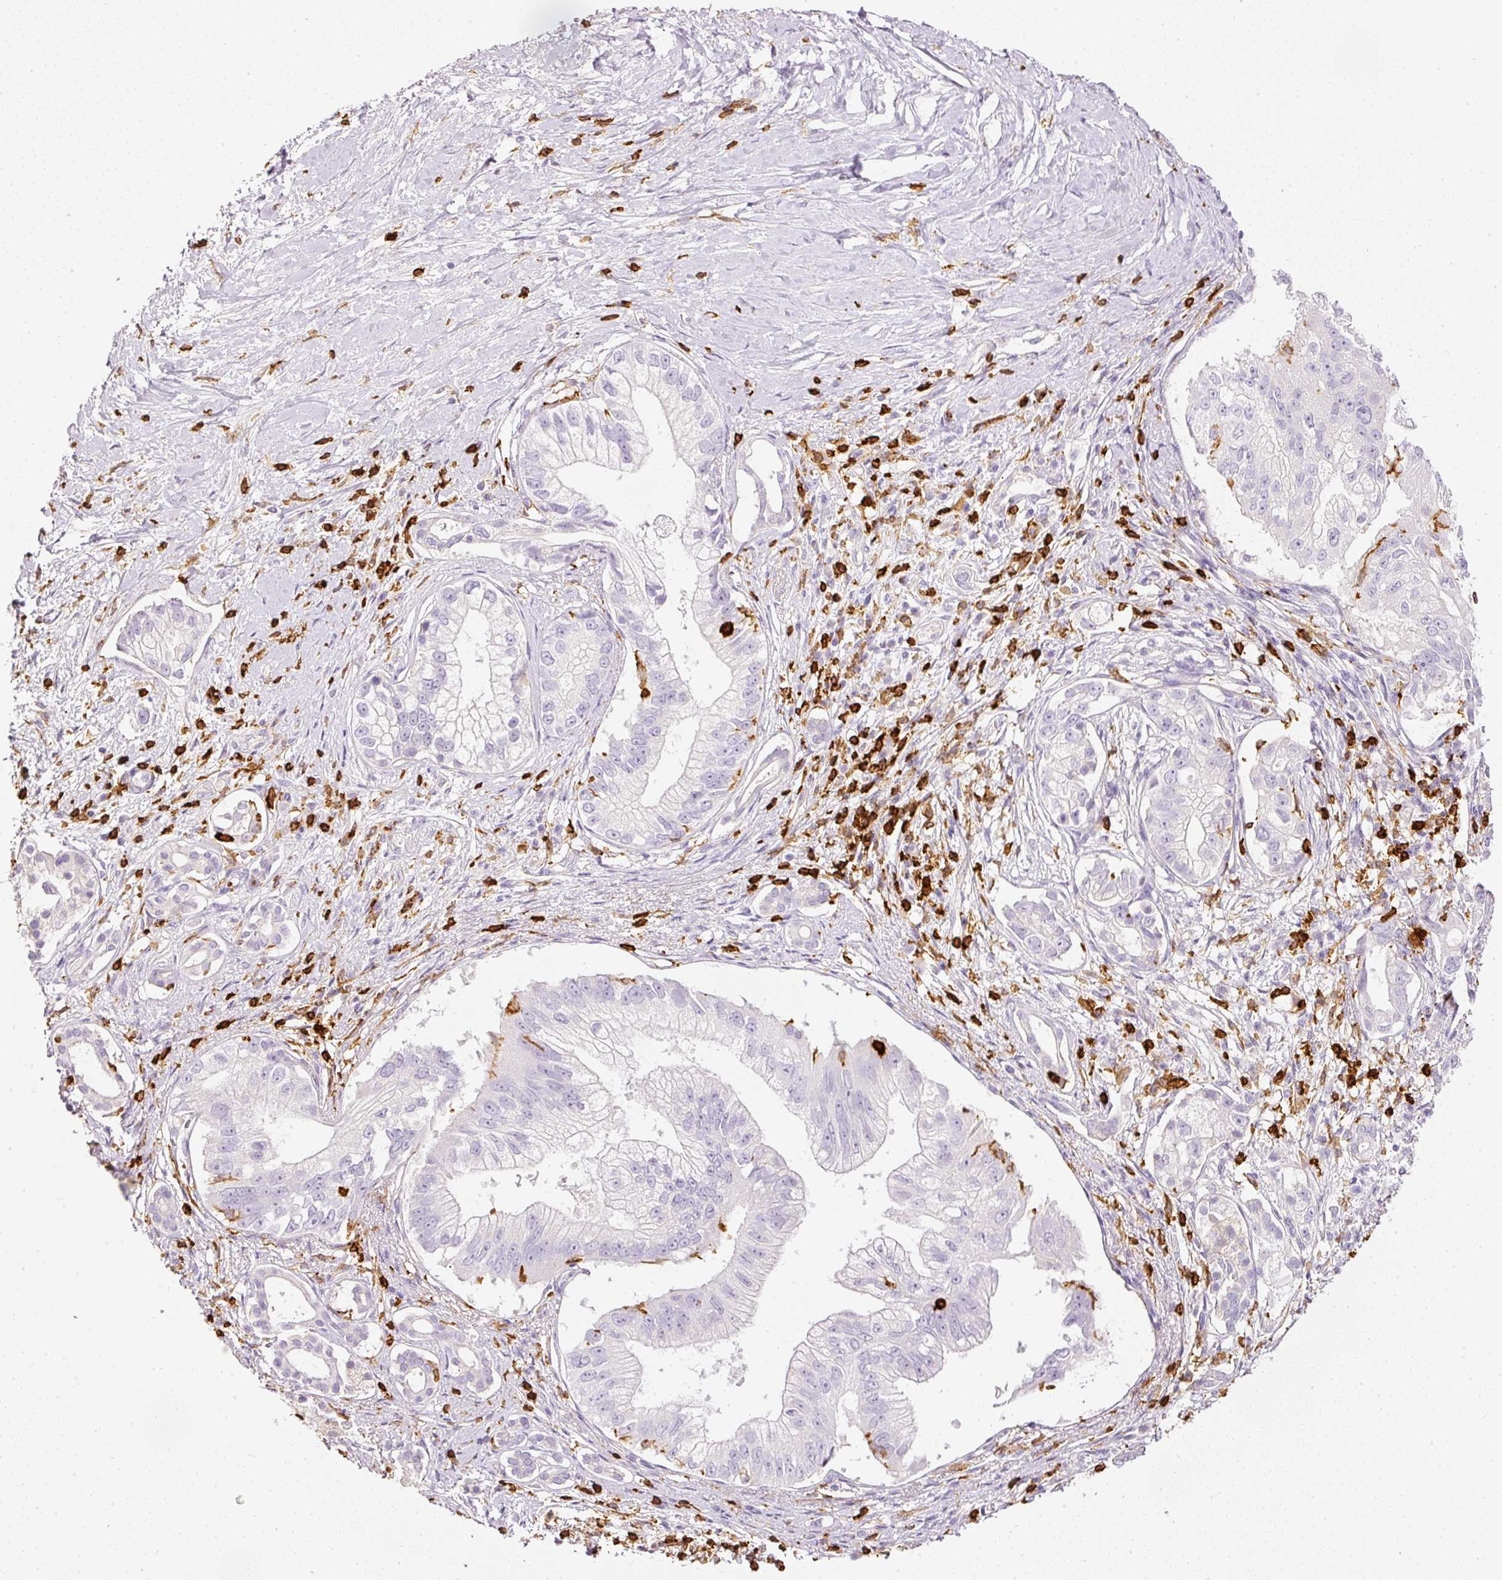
{"staining": {"intensity": "negative", "quantity": "none", "location": "none"}, "tissue": "pancreatic cancer", "cell_type": "Tumor cells", "image_type": "cancer", "snomed": [{"axis": "morphology", "description": "Adenocarcinoma, NOS"}, {"axis": "topography", "description": "Pancreas"}], "caption": "This is a histopathology image of immunohistochemistry staining of adenocarcinoma (pancreatic), which shows no positivity in tumor cells.", "gene": "EVL", "patient": {"sex": "male", "age": 70}}